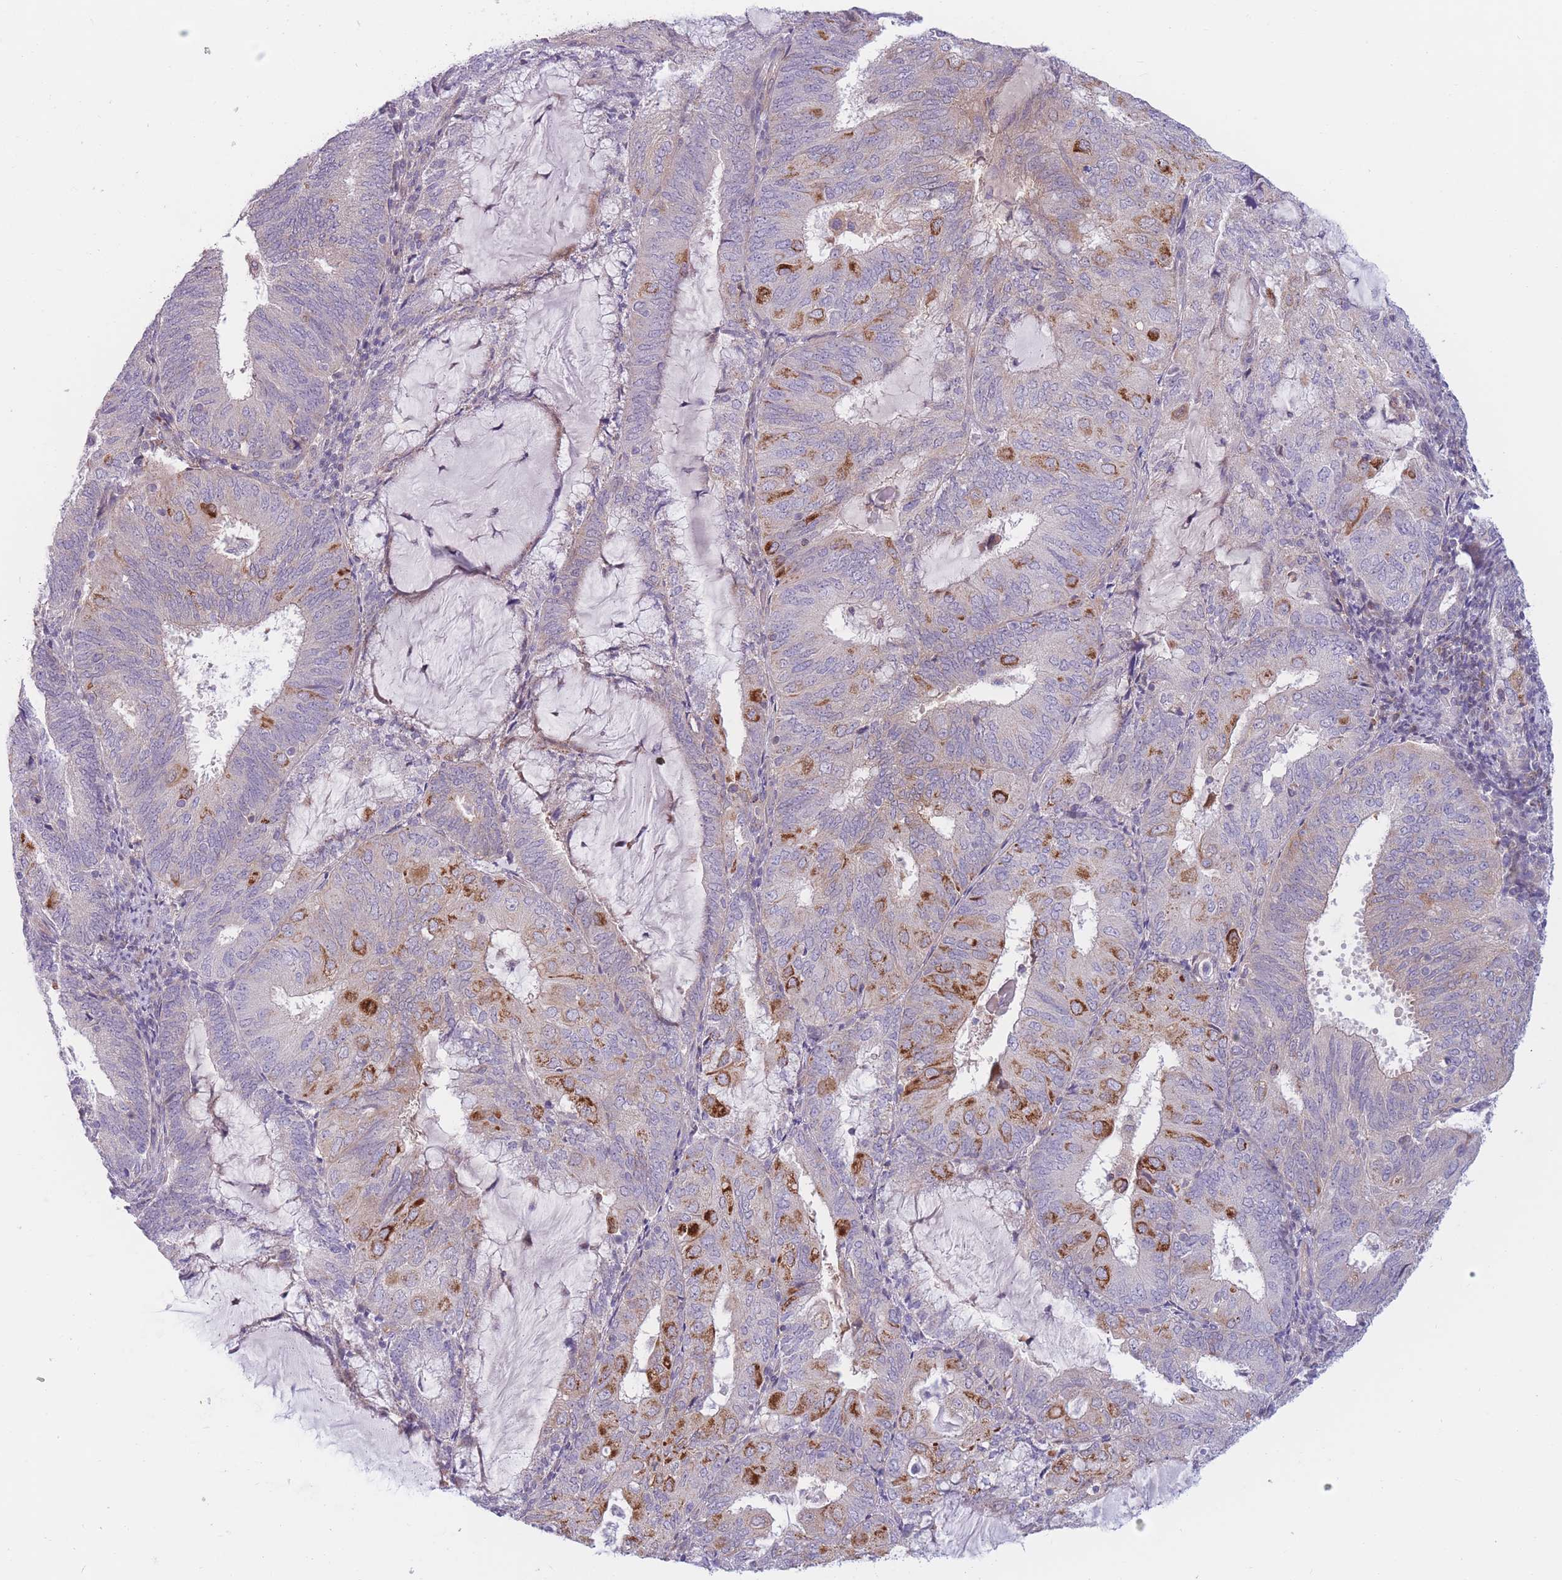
{"staining": {"intensity": "strong", "quantity": "<25%", "location": "cytoplasmic/membranous"}, "tissue": "endometrial cancer", "cell_type": "Tumor cells", "image_type": "cancer", "snomed": [{"axis": "morphology", "description": "Adenocarcinoma, NOS"}, {"axis": "topography", "description": "Endometrium"}], "caption": "Tumor cells exhibit strong cytoplasmic/membranous expression in about <25% of cells in endometrial cancer (adenocarcinoma).", "gene": "PDE4A", "patient": {"sex": "female", "age": 81}}